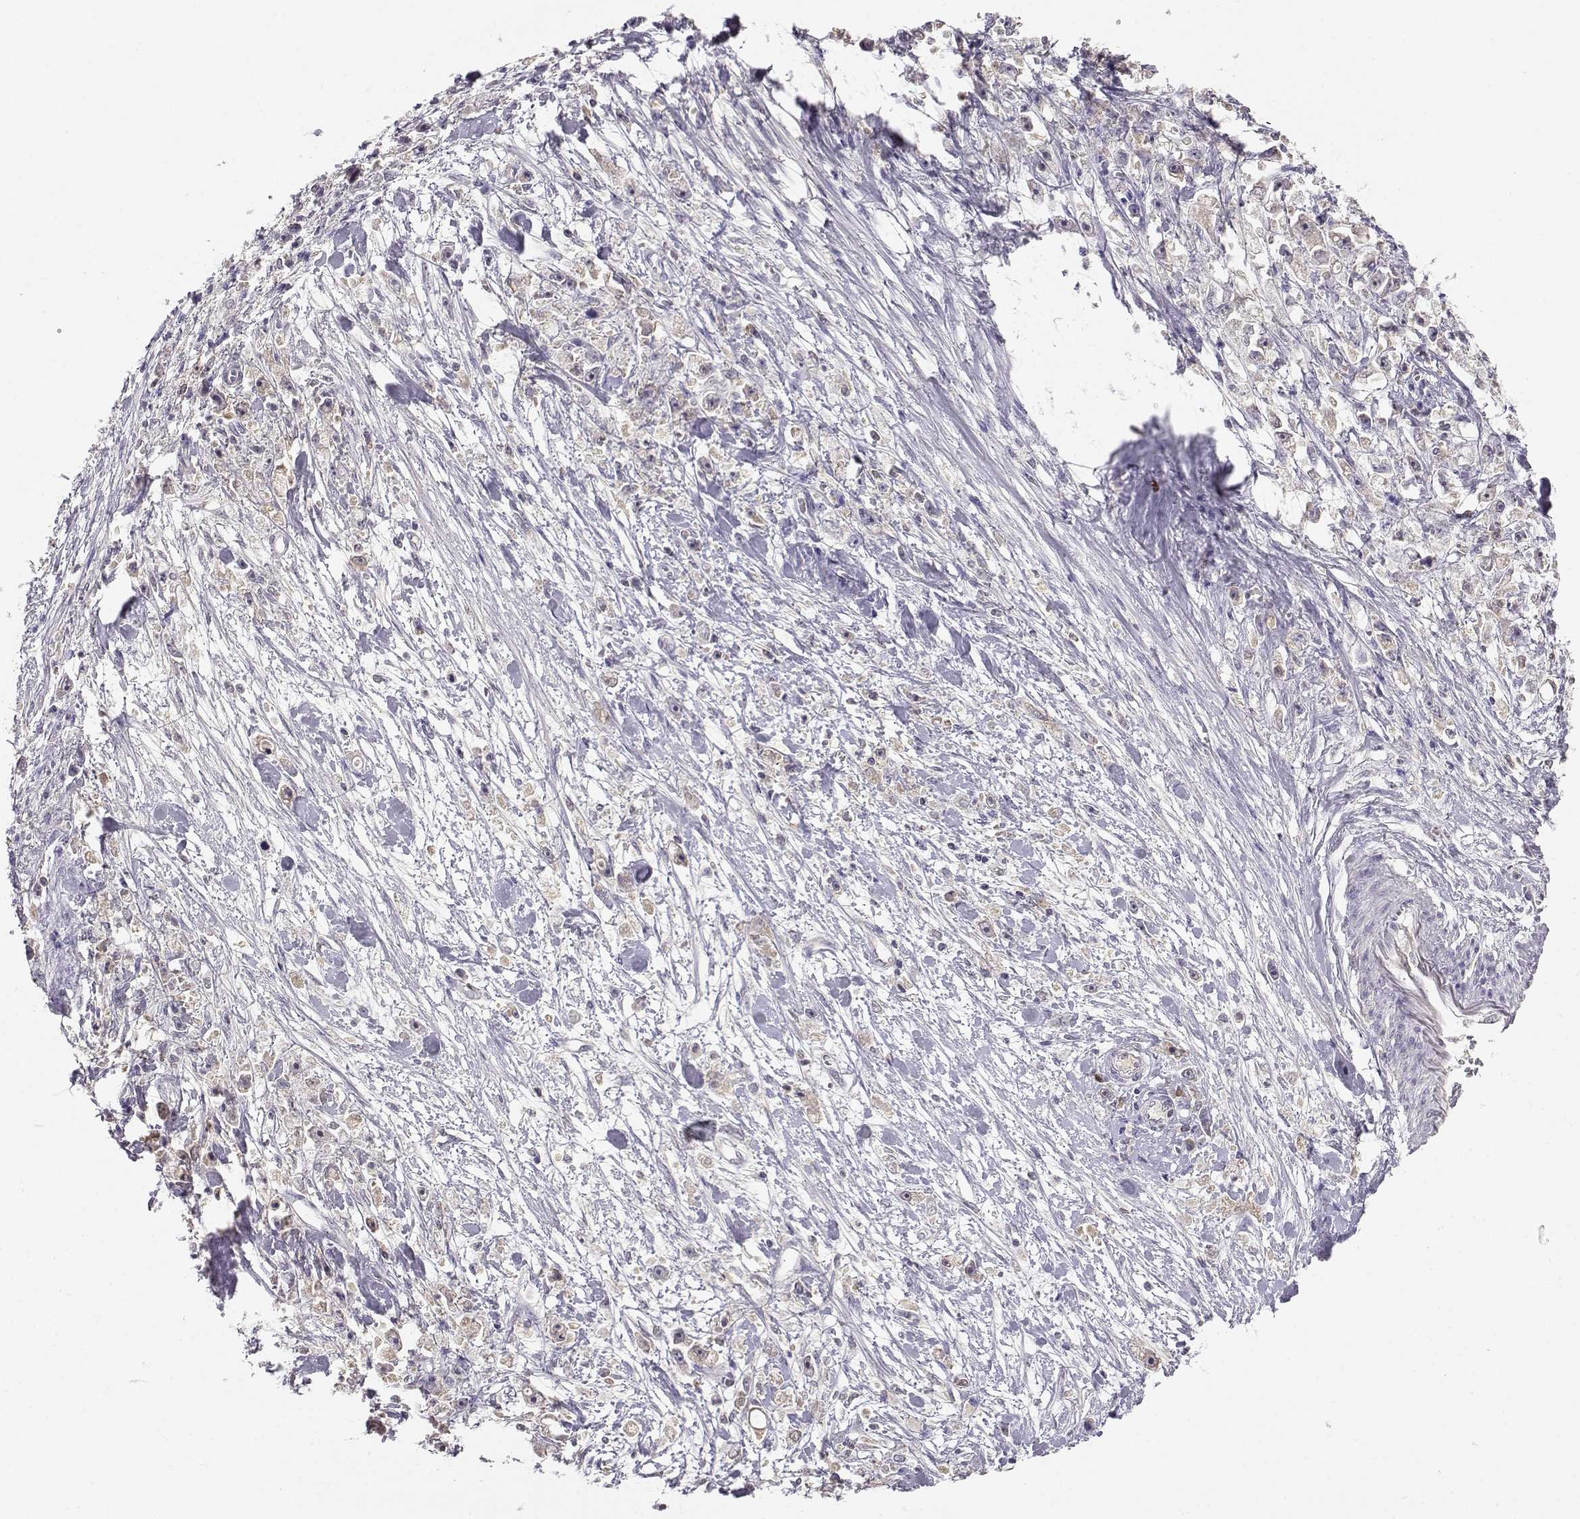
{"staining": {"intensity": "negative", "quantity": "none", "location": "none"}, "tissue": "stomach cancer", "cell_type": "Tumor cells", "image_type": "cancer", "snomed": [{"axis": "morphology", "description": "Adenocarcinoma, NOS"}, {"axis": "topography", "description": "Stomach"}], "caption": "Human stomach cancer (adenocarcinoma) stained for a protein using immunohistochemistry exhibits no staining in tumor cells.", "gene": "TACR1", "patient": {"sex": "female", "age": 59}}